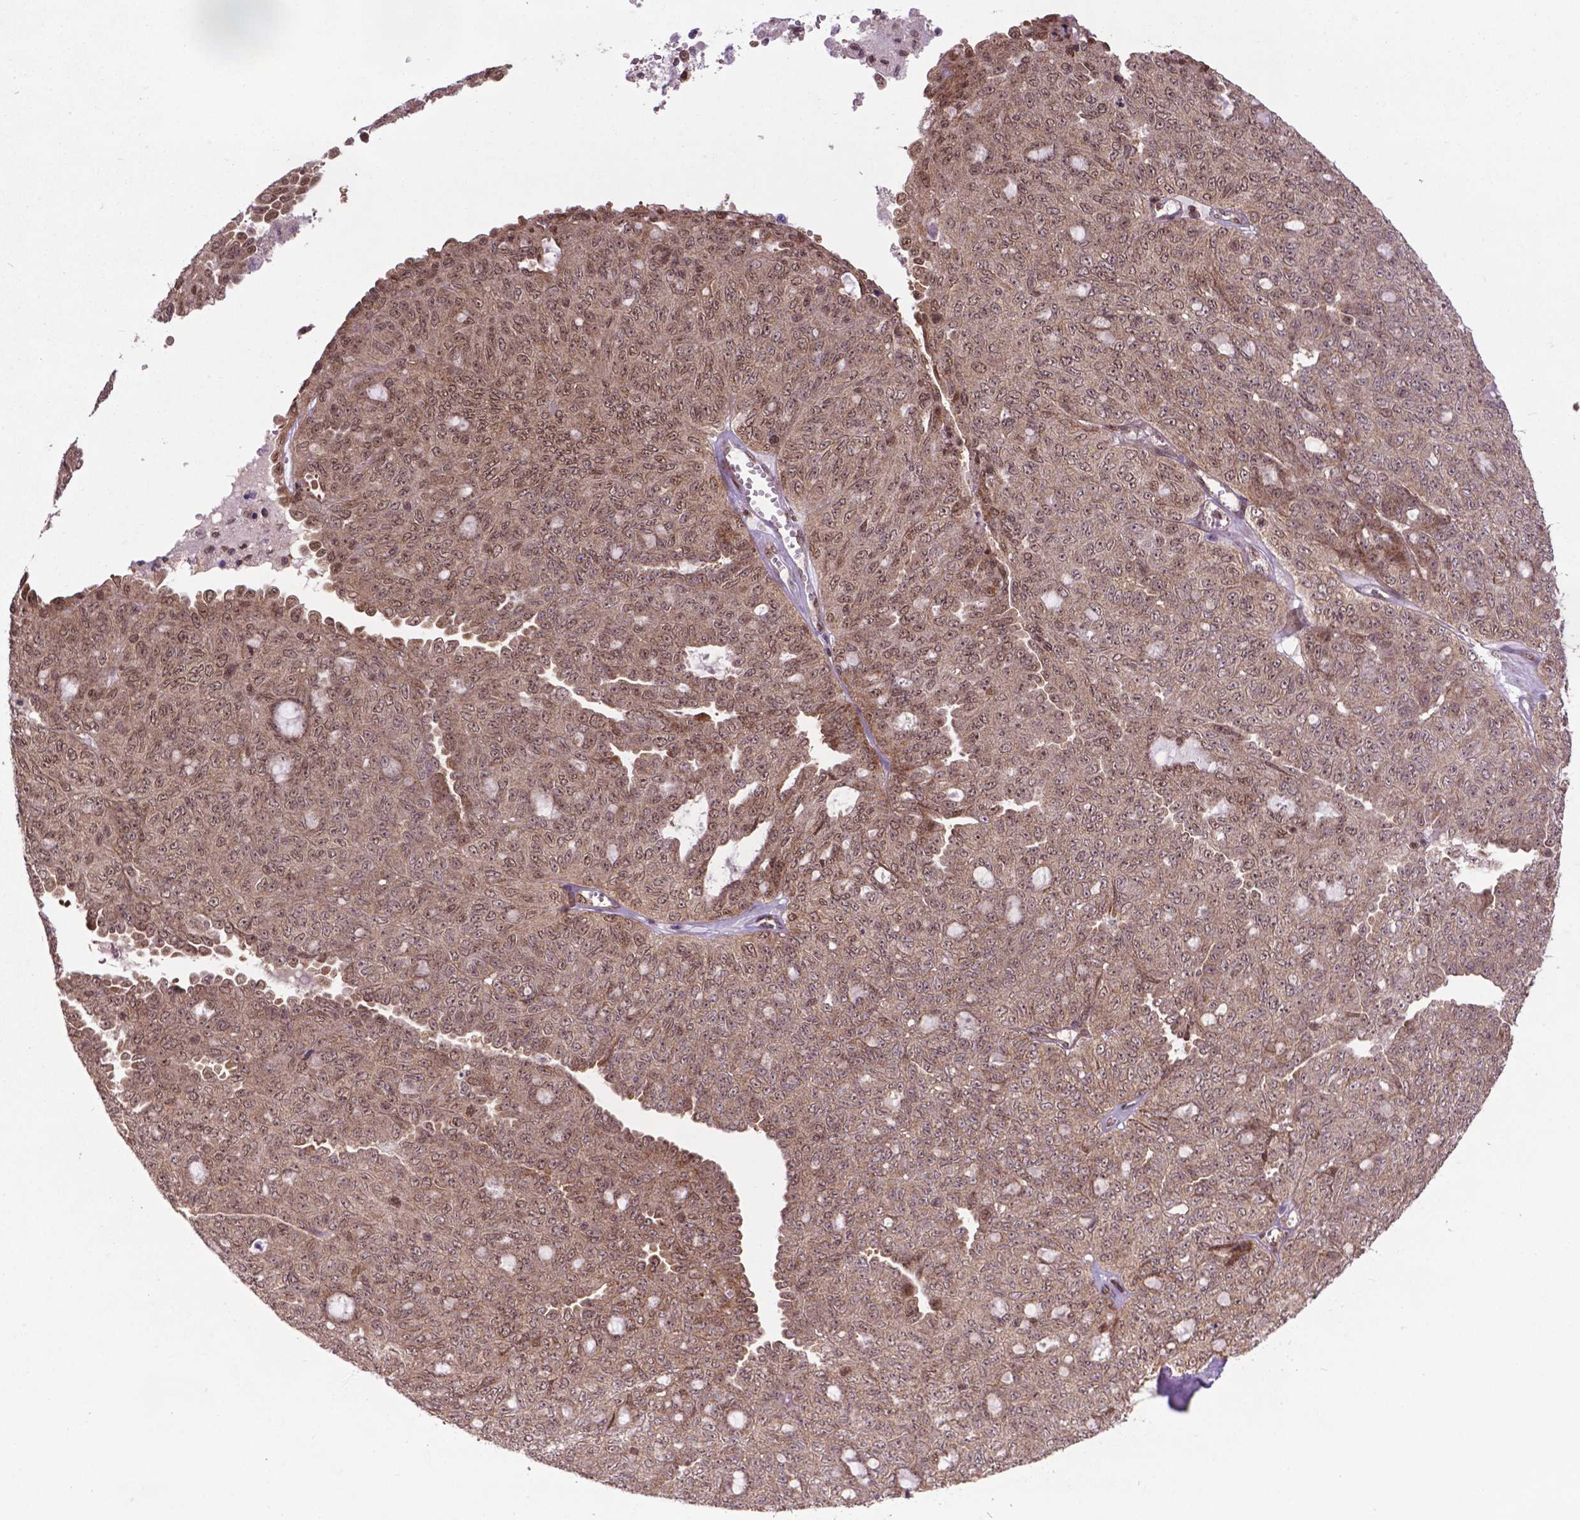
{"staining": {"intensity": "weak", "quantity": ">75%", "location": "cytoplasmic/membranous,nuclear"}, "tissue": "ovarian cancer", "cell_type": "Tumor cells", "image_type": "cancer", "snomed": [{"axis": "morphology", "description": "Cystadenocarcinoma, serous, NOS"}, {"axis": "topography", "description": "Ovary"}], "caption": "DAB (3,3'-diaminobenzidine) immunohistochemical staining of human ovarian cancer (serous cystadenocarcinoma) reveals weak cytoplasmic/membranous and nuclear protein positivity in about >75% of tumor cells. (DAB (3,3'-diaminobenzidine) = brown stain, brightfield microscopy at high magnification).", "gene": "CSNK2A1", "patient": {"sex": "female", "age": 71}}